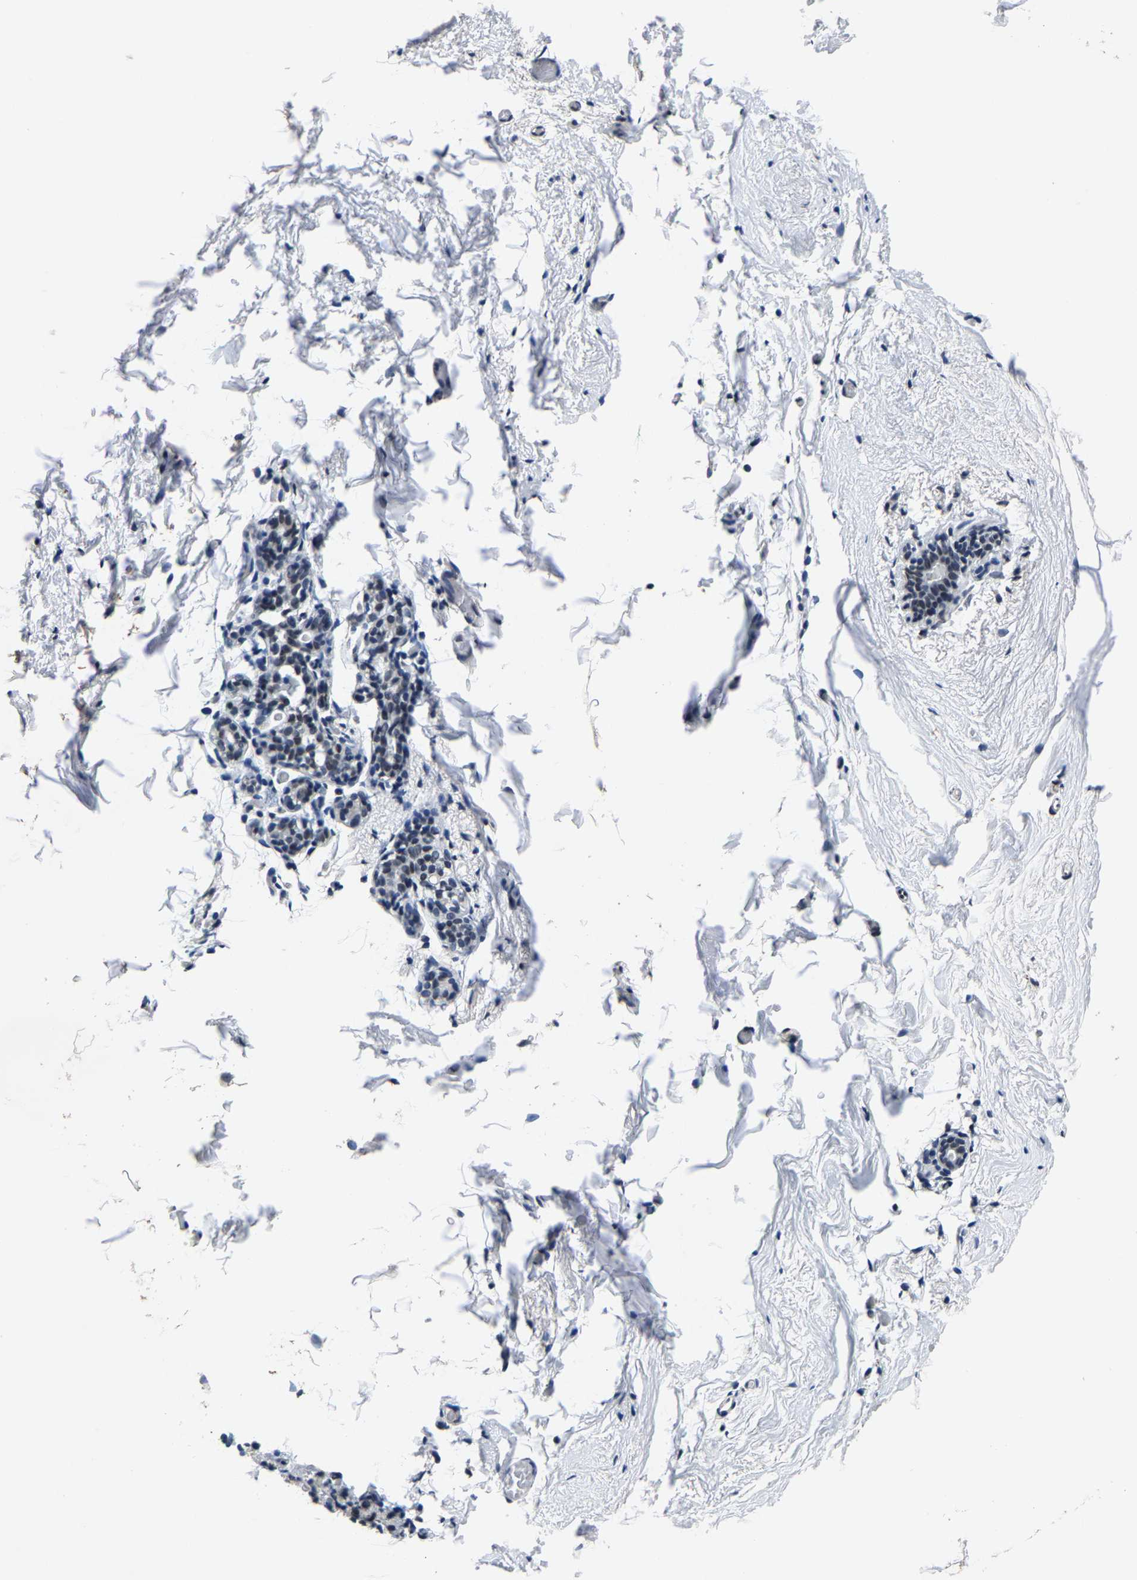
{"staining": {"intensity": "negative", "quantity": "none", "location": "none"}, "tissue": "breast", "cell_type": "Adipocytes", "image_type": "normal", "snomed": [{"axis": "morphology", "description": "Normal tissue, NOS"}, {"axis": "topography", "description": "Breast"}], "caption": "Immunohistochemistry of benign breast demonstrates no staining in adipocytes.", "gene": "UBN2", "patient": {"sex": "female", "age": 62}}